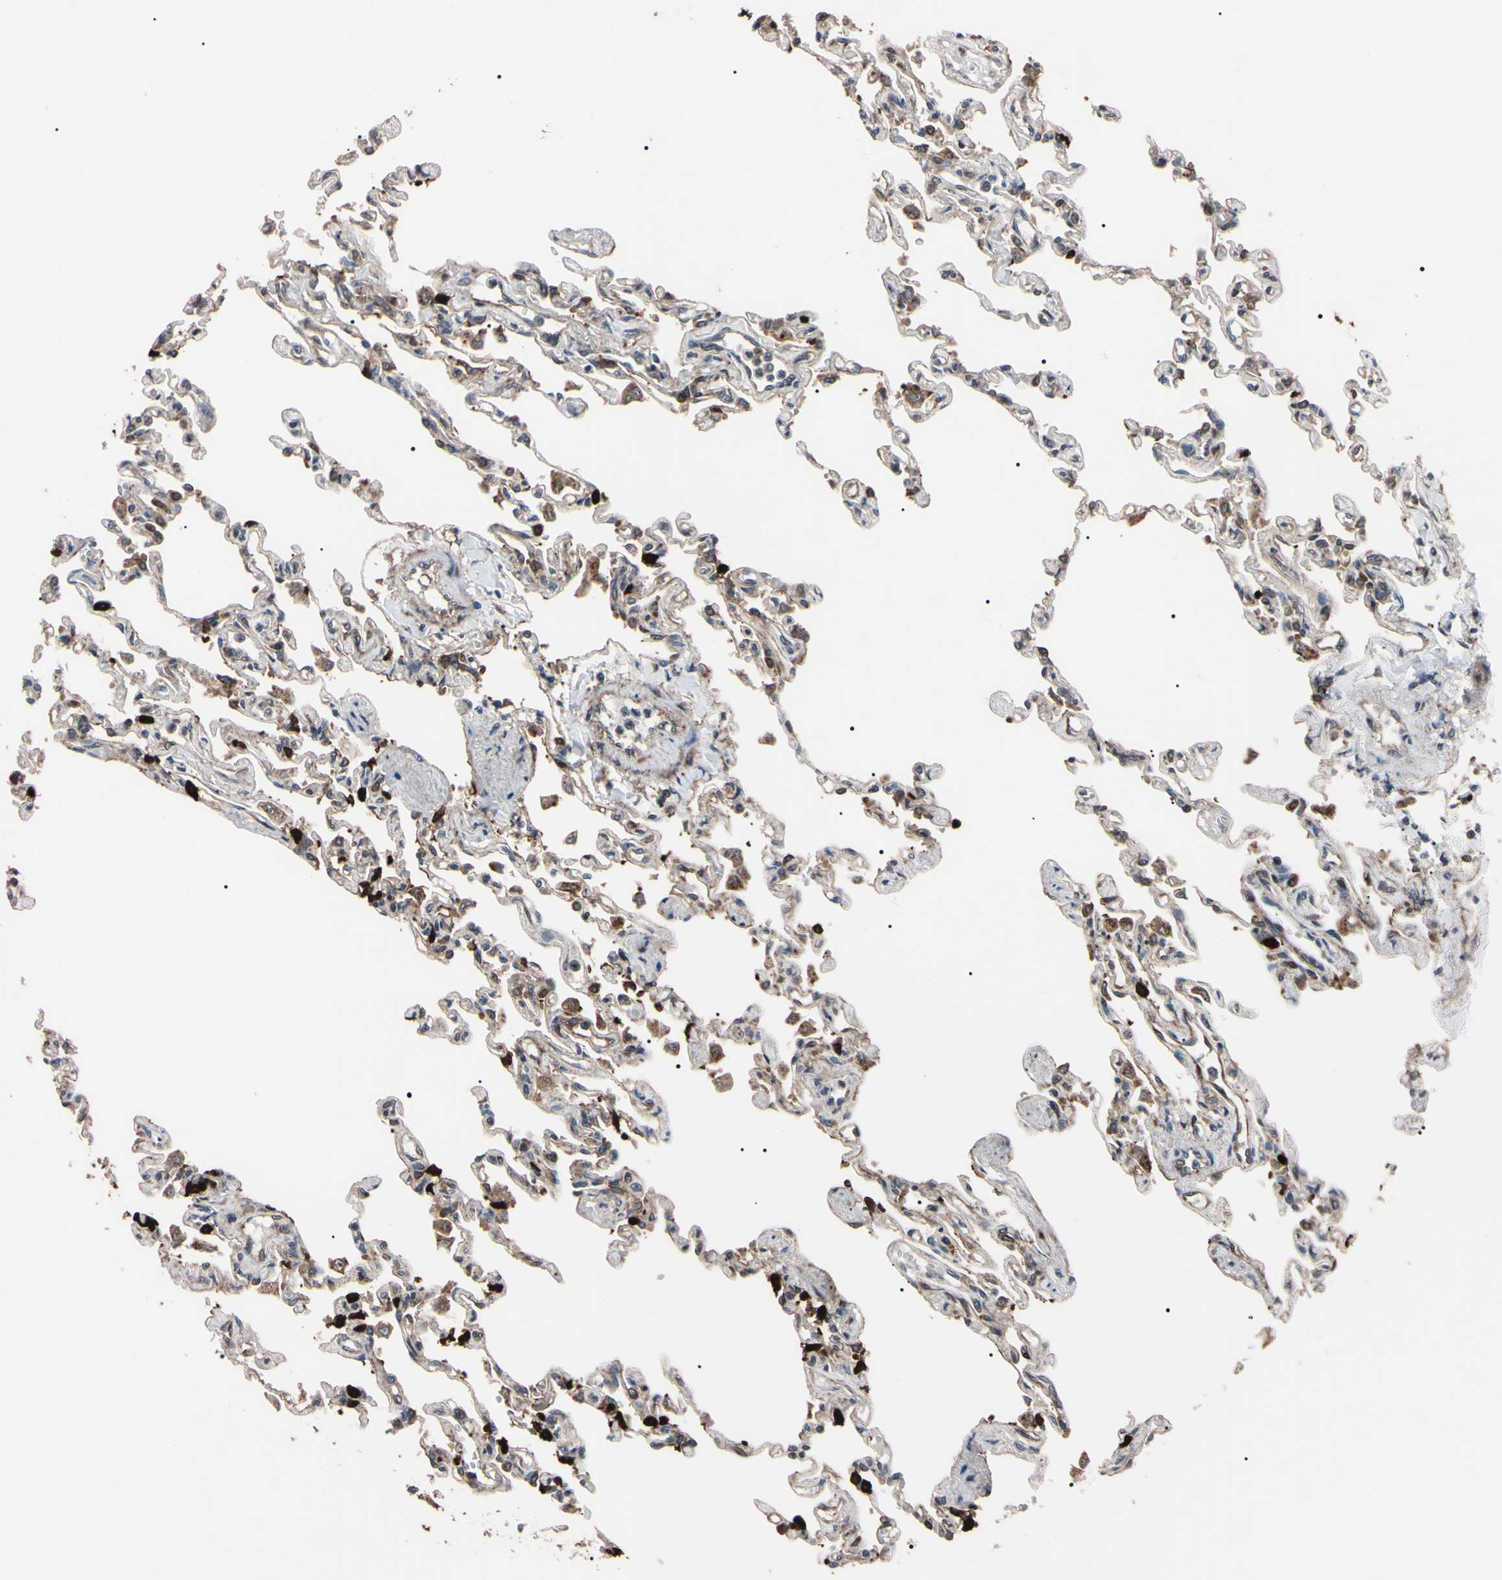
{"staining": {"intensity": "strong", "quantity": "25%-75%", "location": "cytoplasmic/membranous,nuclear"}, "tissue": "lung", "cell_type": "Alveolar cells", "image_type": "normal", "snomed": [{"axis": "morphology", "description": "Normal tissue, NOS"}, {"axis": "topography", "description": "Lung"}], "caption": "This is a photomicrograph of IHC staining of normal lung, which shows strong expression in the cytoplasmic/membranous,nuclear of alveolar cells.", "gene": "GUCY1B1", "patient": {"sex": "male", "age": 21}}